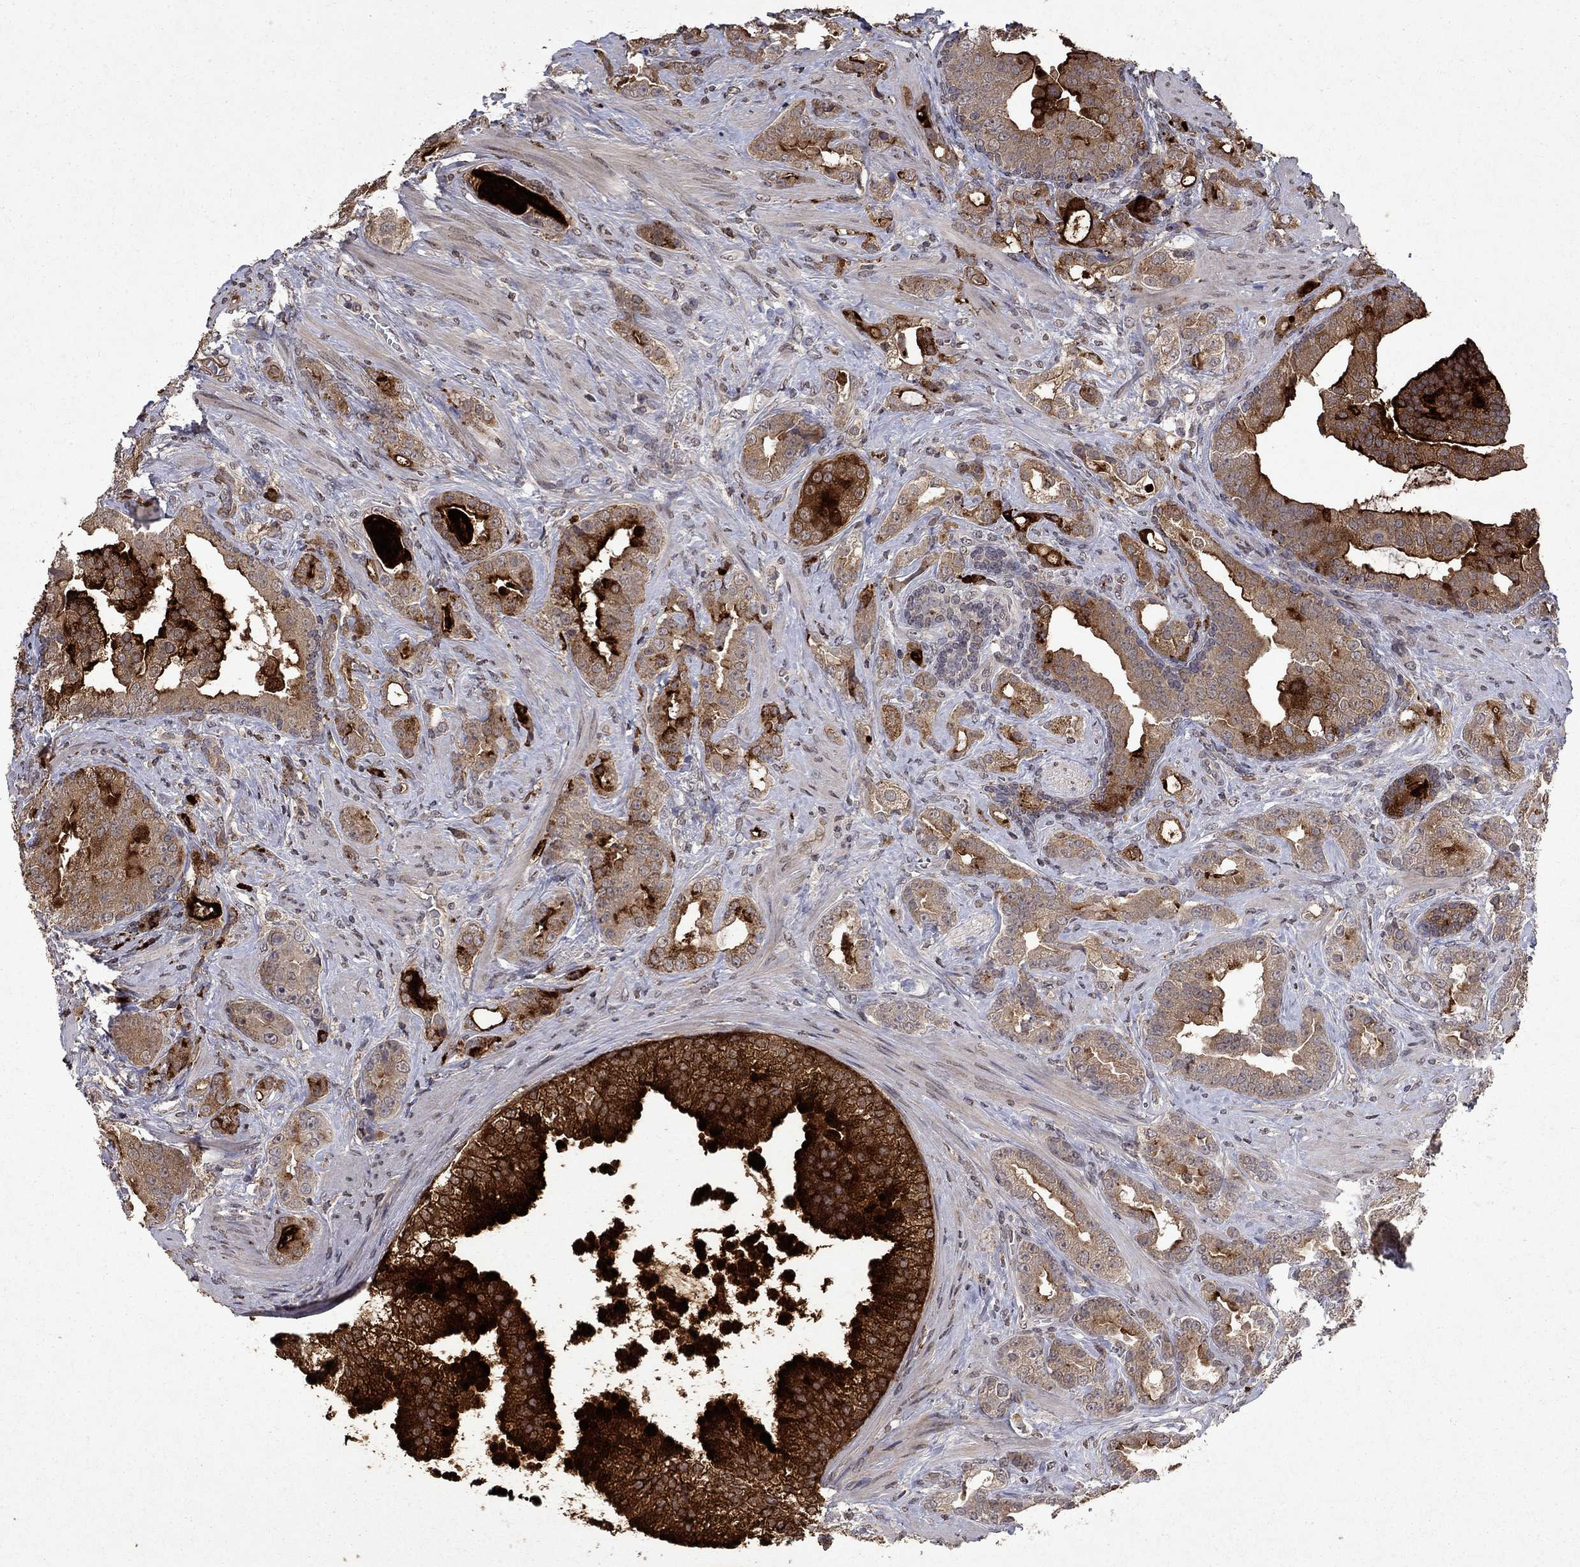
{"staining": {"intensity": "strong", "quantity": "25%-75%", "location": "cytoplasmic/membranous"}, "tissue": "prostate cancer", "cell_type": "Tumor cells", "image_type": "cancer", "snomed": [{"axis": "morphology", "description": "Adenocarcinoma, NOS"}, {"axis": "topography", "description": "Prostate"}], "caption": "An image of human prostate adenocarcinoma stained for a protein displays strong cytoplasmic/membranous brown staining in tumor cells. The staining was performed using DAB to visualize the protein expression in brown, while the nuclei were stained in blue with hematoxylin (Magnification: 20x).", "gene": "TTC38", "patient": {"sex": "male", "age": 57}}